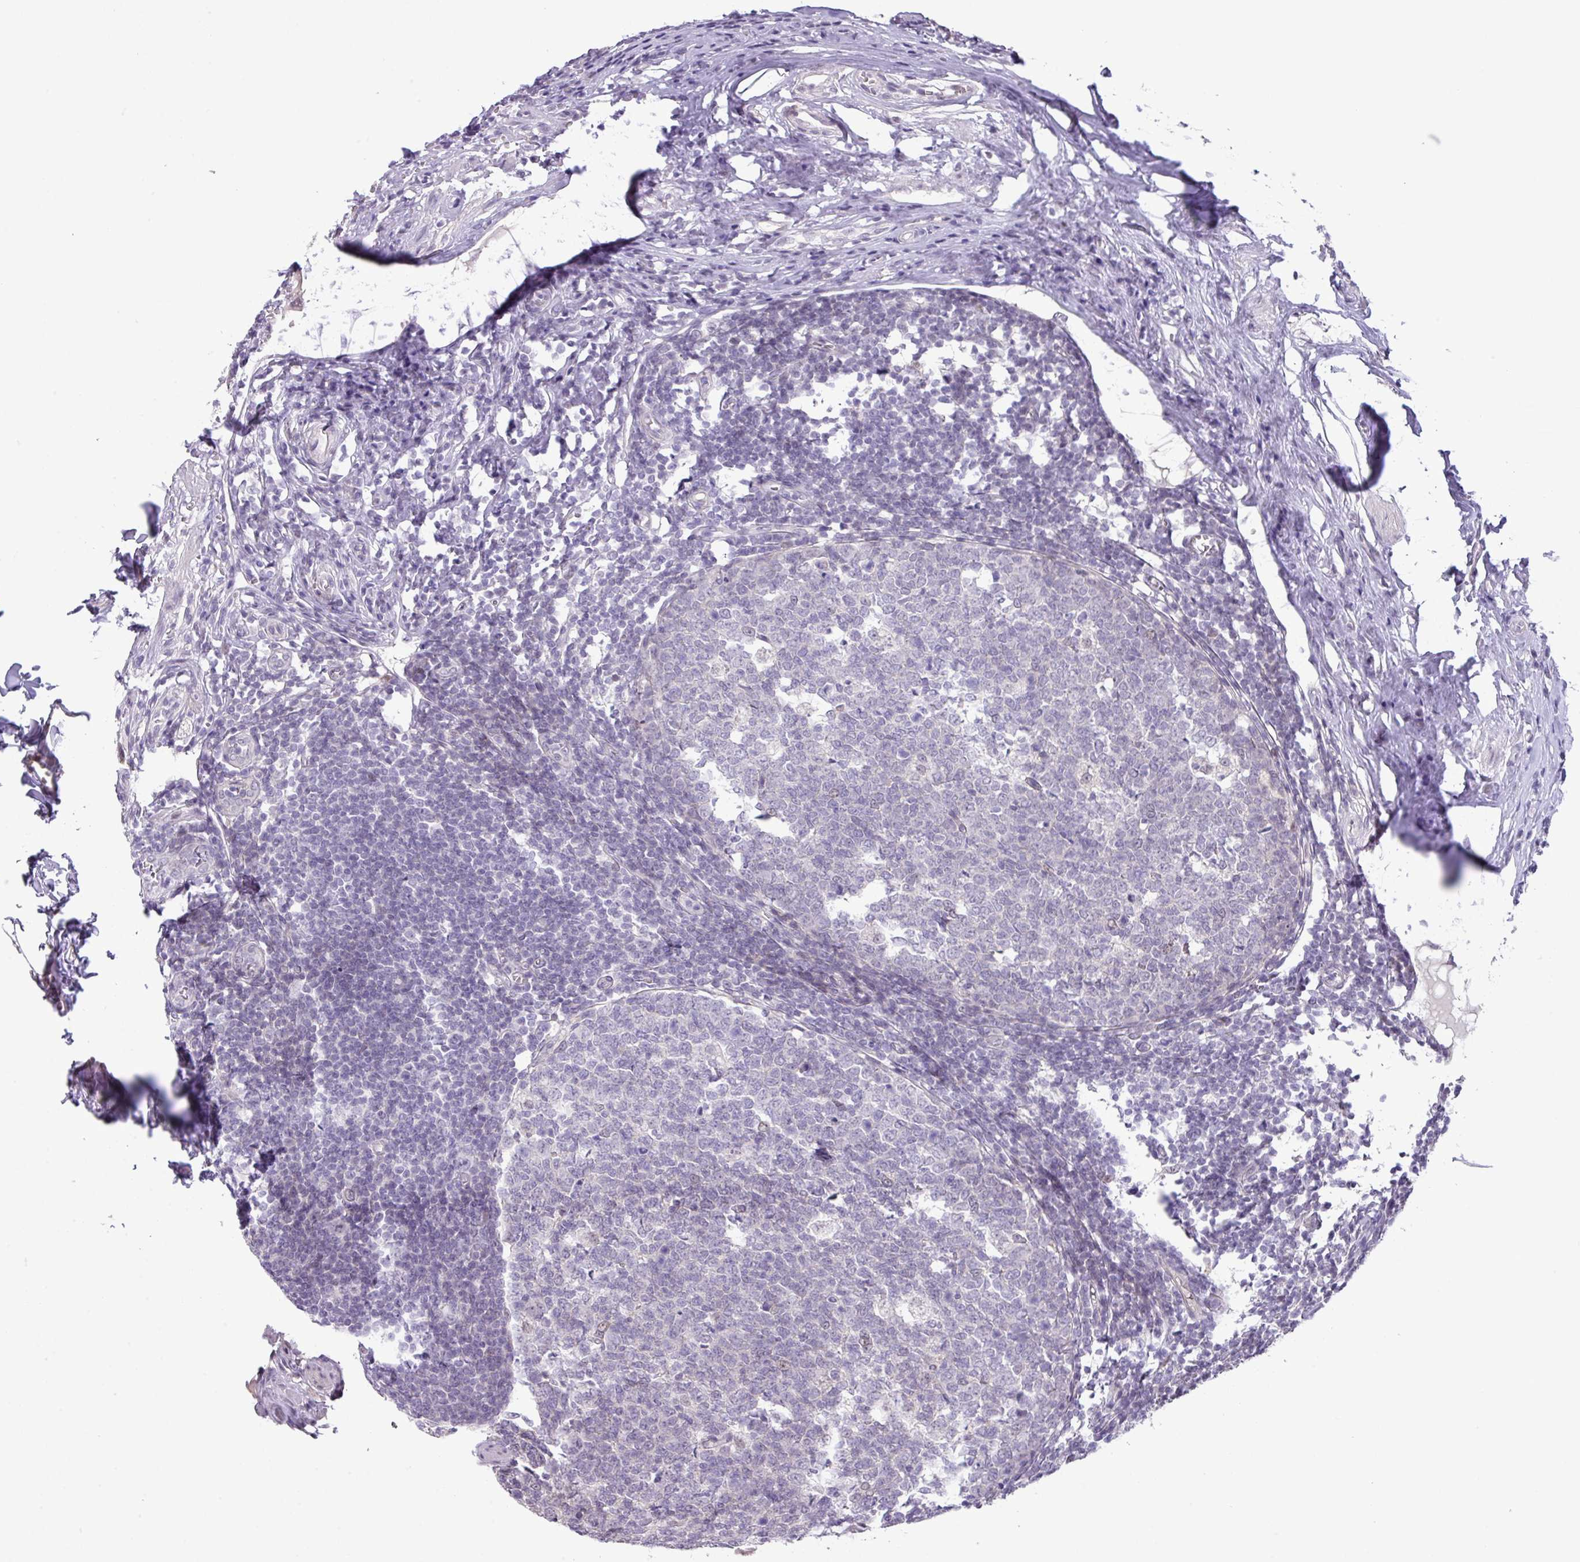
{"staining": {"intensity": "weak", "quantity": "<25%", "location": "cytoplasmic/membranous"}, "tissue": "appendix", "cell_type": "Glandular cells", "image_type": "normal", "snomed": [{"axis": "morphology", "description": "Normal tissue, NOS"}, {"axis": "topography", "description": "Appendix"}], "caption": "Glandular cells show no significant staining in benign appendix. The staining was performed using DAB to visualize the protein expression in brown, while the nuclei were stained in blue with hematoxylin (Magnification: 20x).", "gene": "ANKRD13B", "patient": {"sex": "male", "age": 56}}